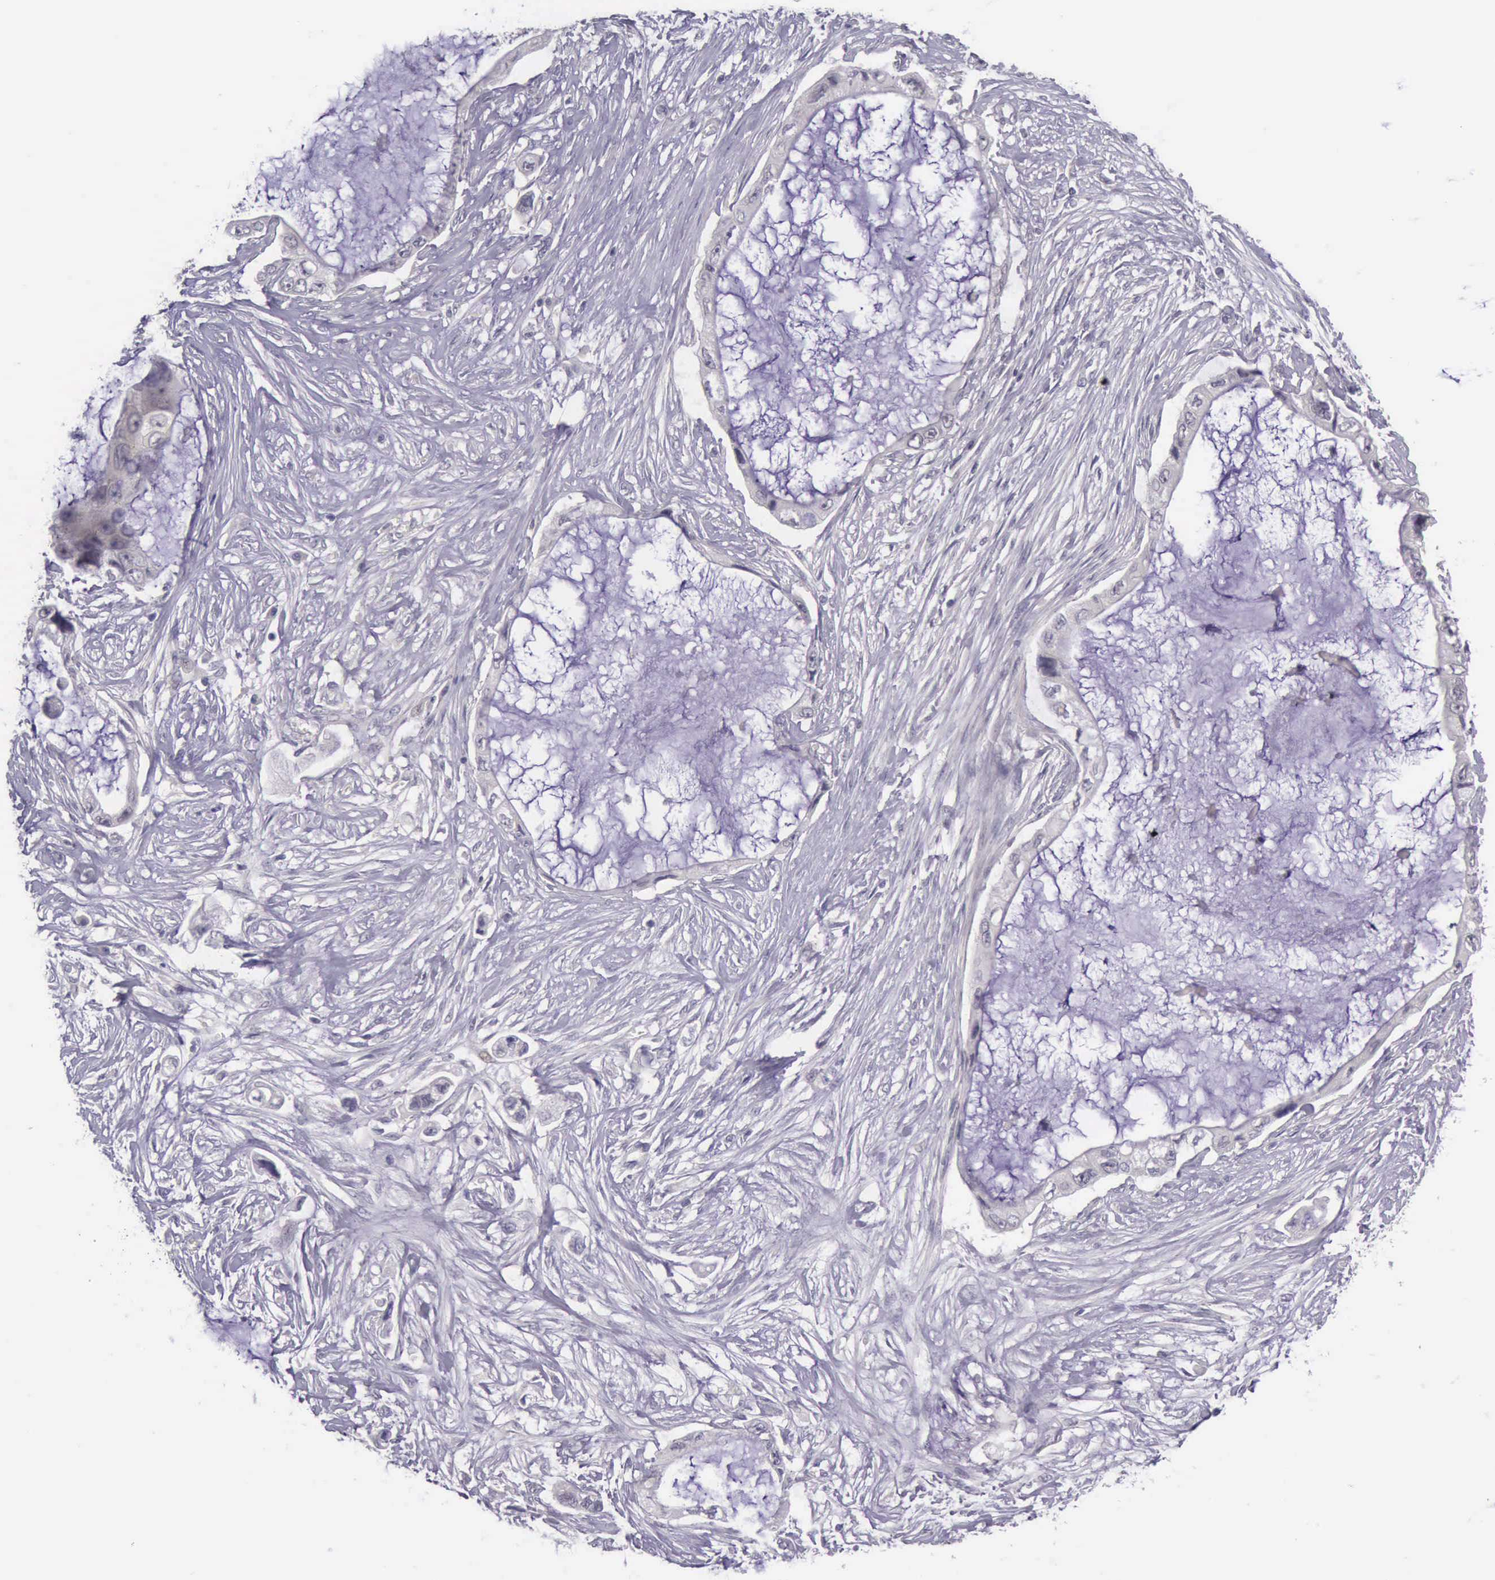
{"staining": {"intensity": "negative", "quantity": "none", "location": "none"}, "tissue": "pancreatic cancer", "cell_type": "Tumor cells", "image_type": "cancer", "snomed": [{"axis": "morphology", "description": "Adenocarcinoma, NOS"}, {"axis": "topography", "description": "Pancreas"}, {"axis": "topography", "description": "Stomach, upper"}], "caption": "Immunohistochemical staining of human pancreatic cancer (adenocarcinoma) displays no significant expression in tumor cells.", "gene": "ARNT2", "patient": {"sex": "male", "age": 77}}